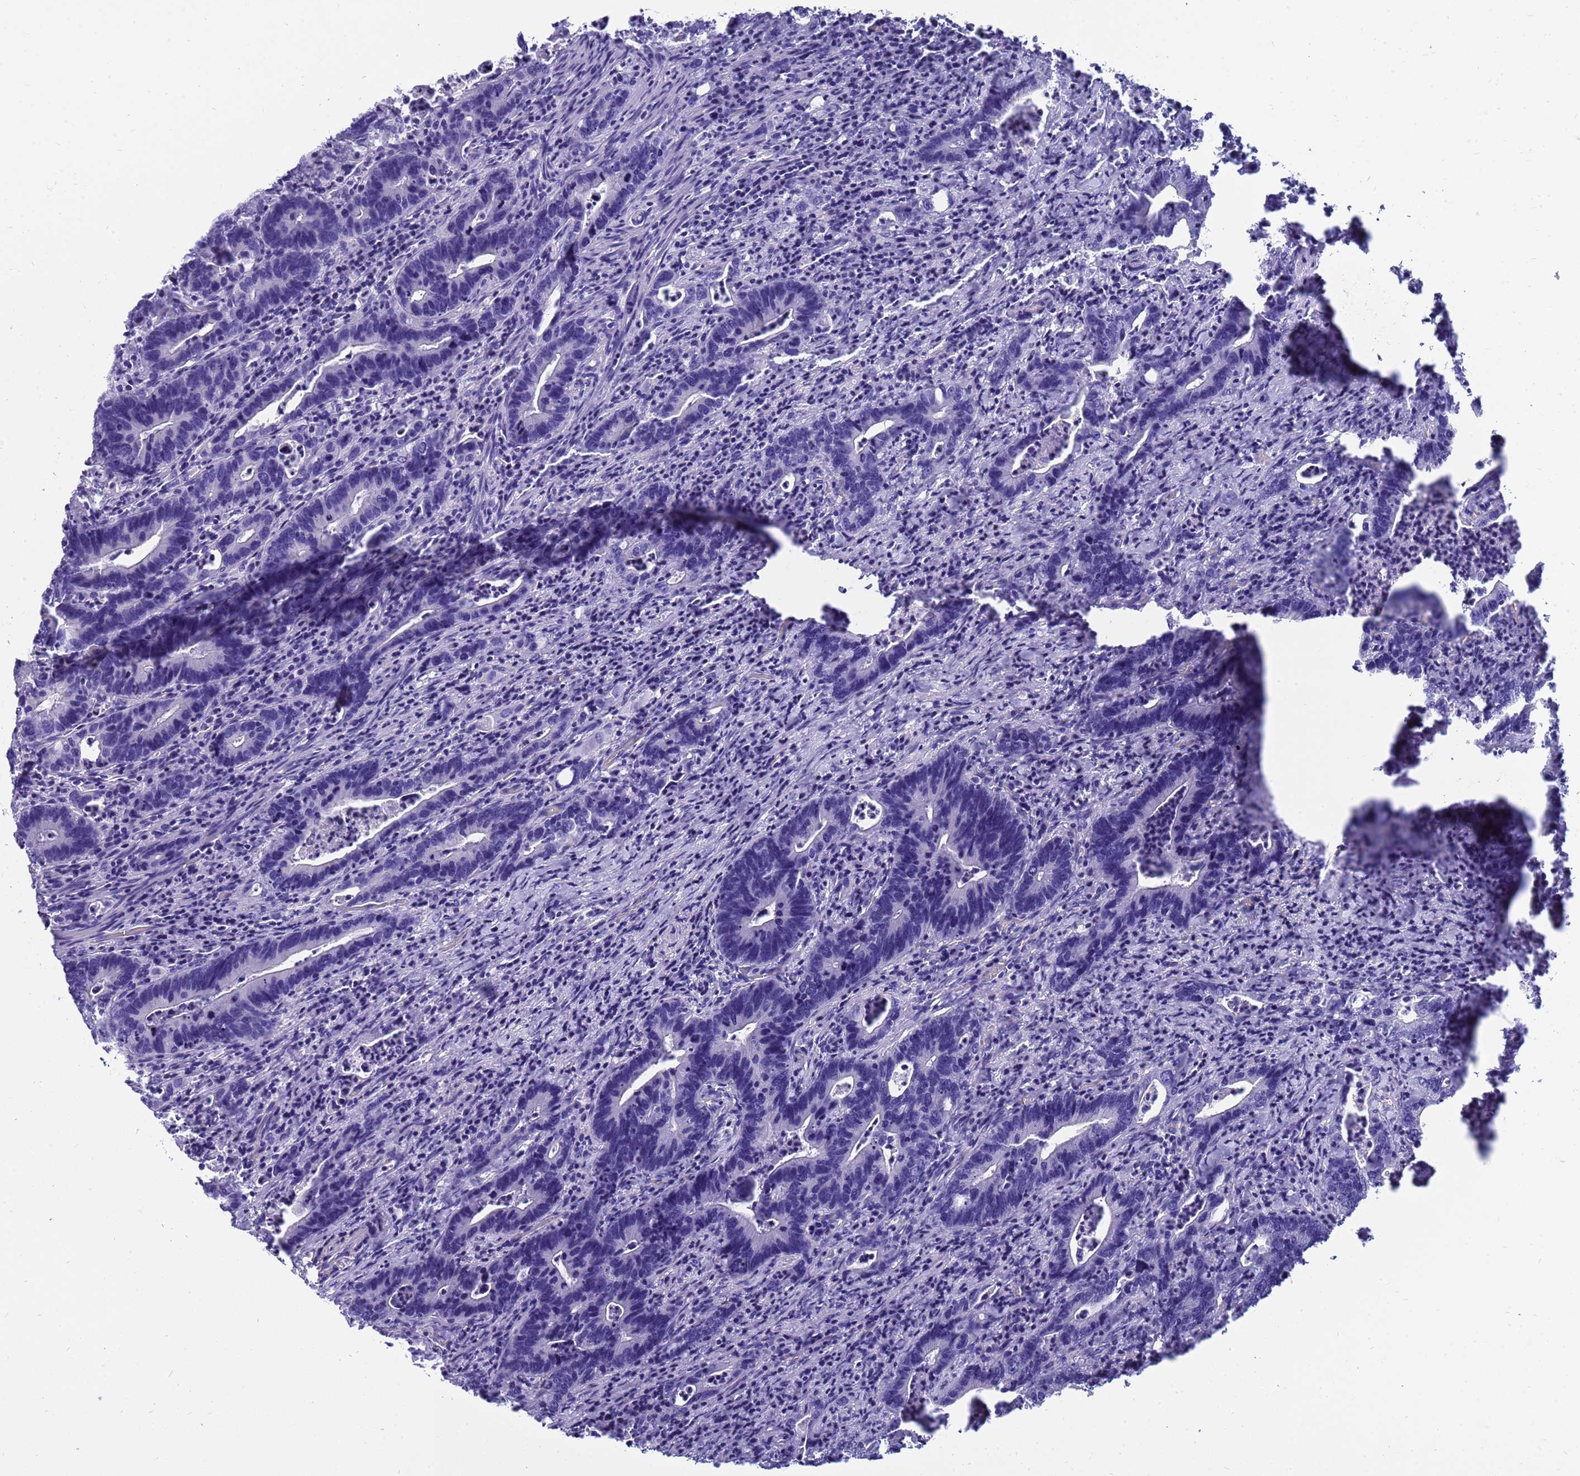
{"staining": {"intensity": "negative", "quantity": "none", "location": "none"}, "tissue": "colorectal cancer", "cell_type": "Tumor cells", "image_type": "cancer", "snomed": [{"axis": "morphology", "description": "Adenocarcinoma, NOS"}, {"axis": "topography", "description": "Colon"}], "caption": "Immunohistochemical staining of colorectal cancer exhibits no significant positivity in tumor cells.", "gene": "SYCN", "patient": {"sex": "female", "age": 75}}